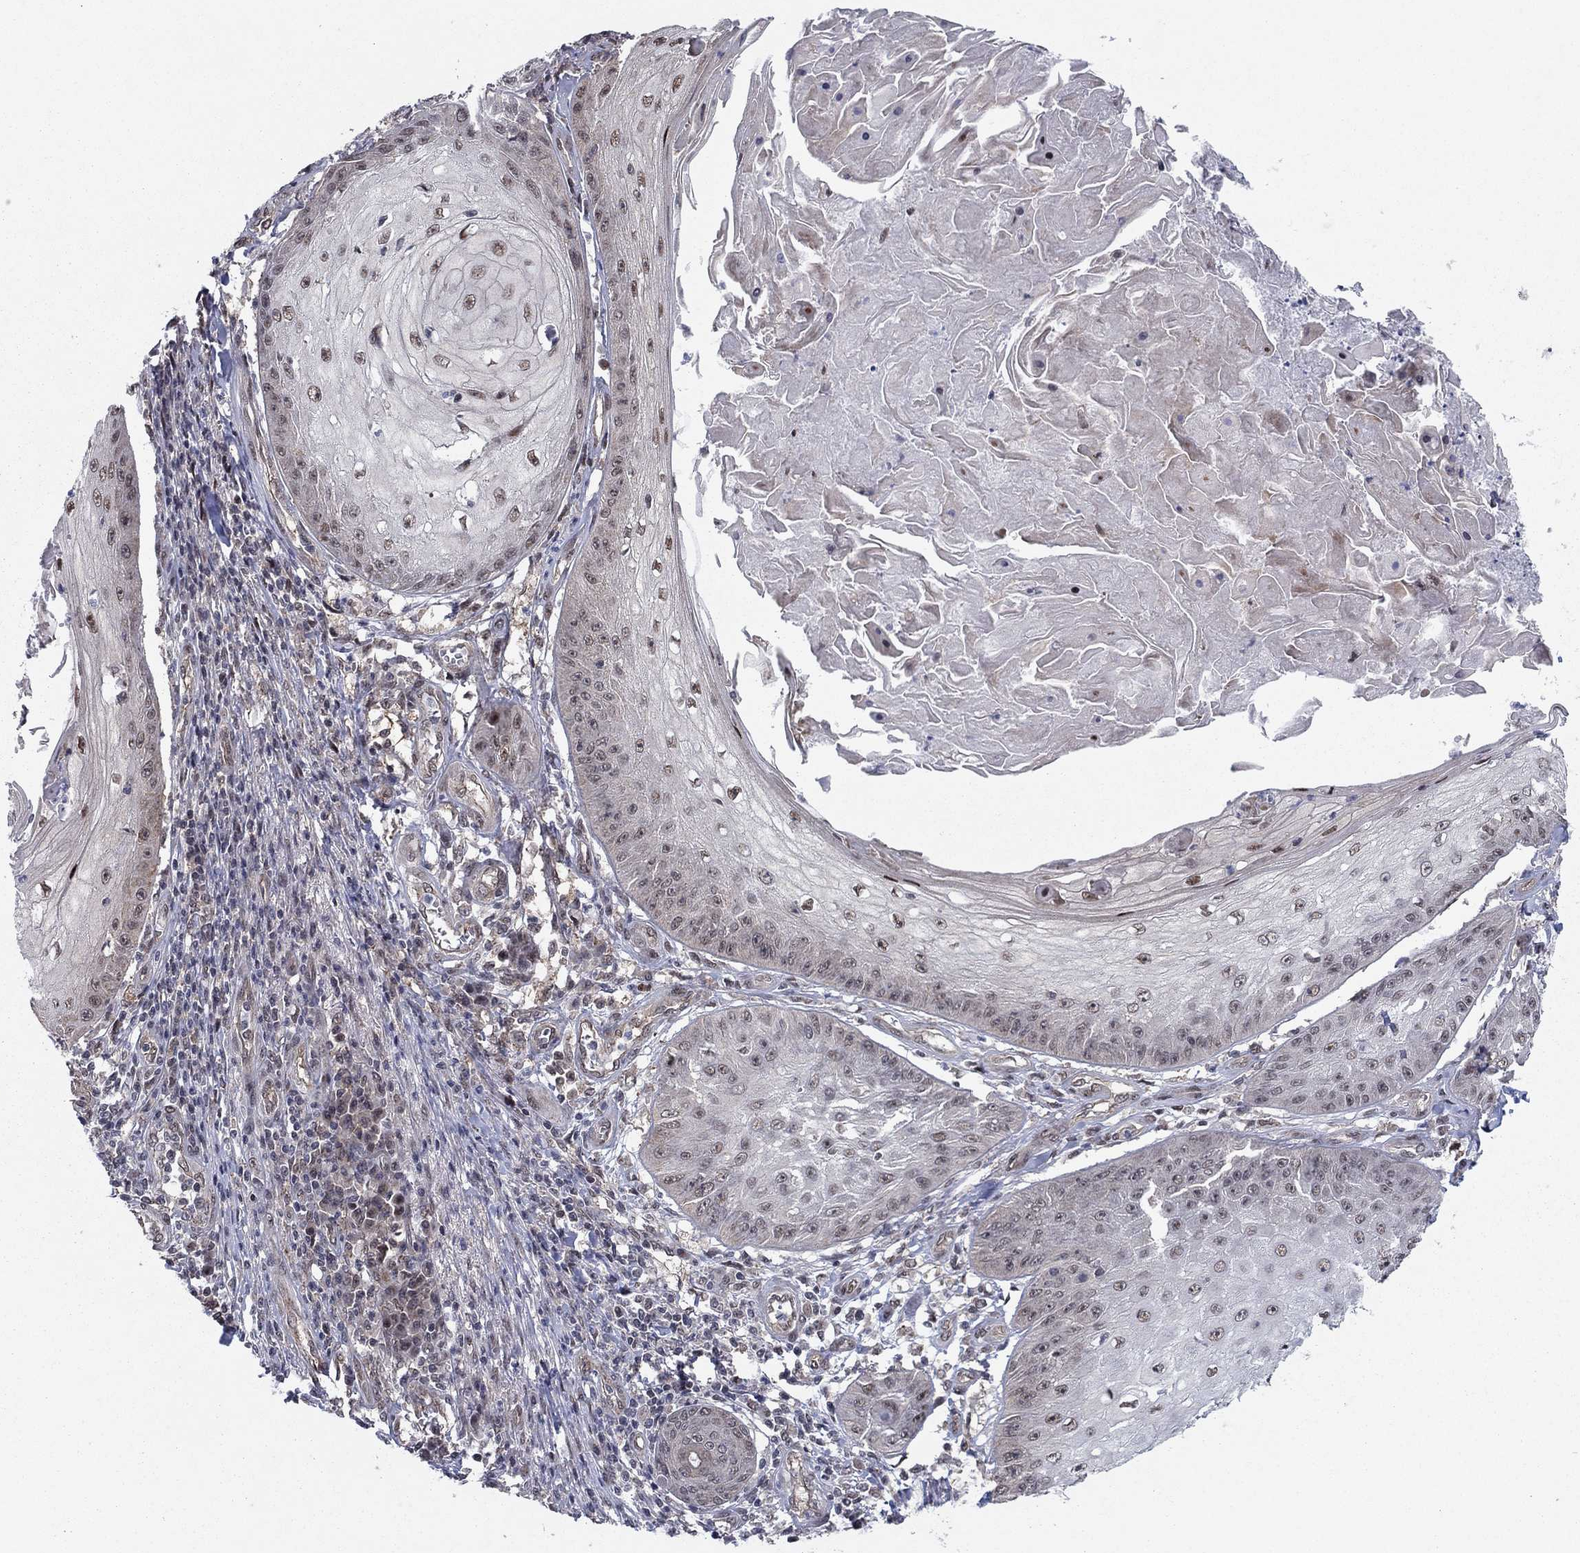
{"staining": {"intensity": "negative", "quantity": "none", "location": "none"}, "tissue": "skin cancer", "cell_type": "Tumor cells", "image_type": "cancer", "snomed": [{"axis": "morphology", "description": "Squamous cell carcinoma, NOS"}, {"axis": "topography", "description": "Skin"}], "caption": "Squamous cell carcinoma (skin) was stained to show a protein in brown. There is no significant positivity in tumor cells.", "gene": "PSMC1", "patient": {"sex": "male", "age": 70}}